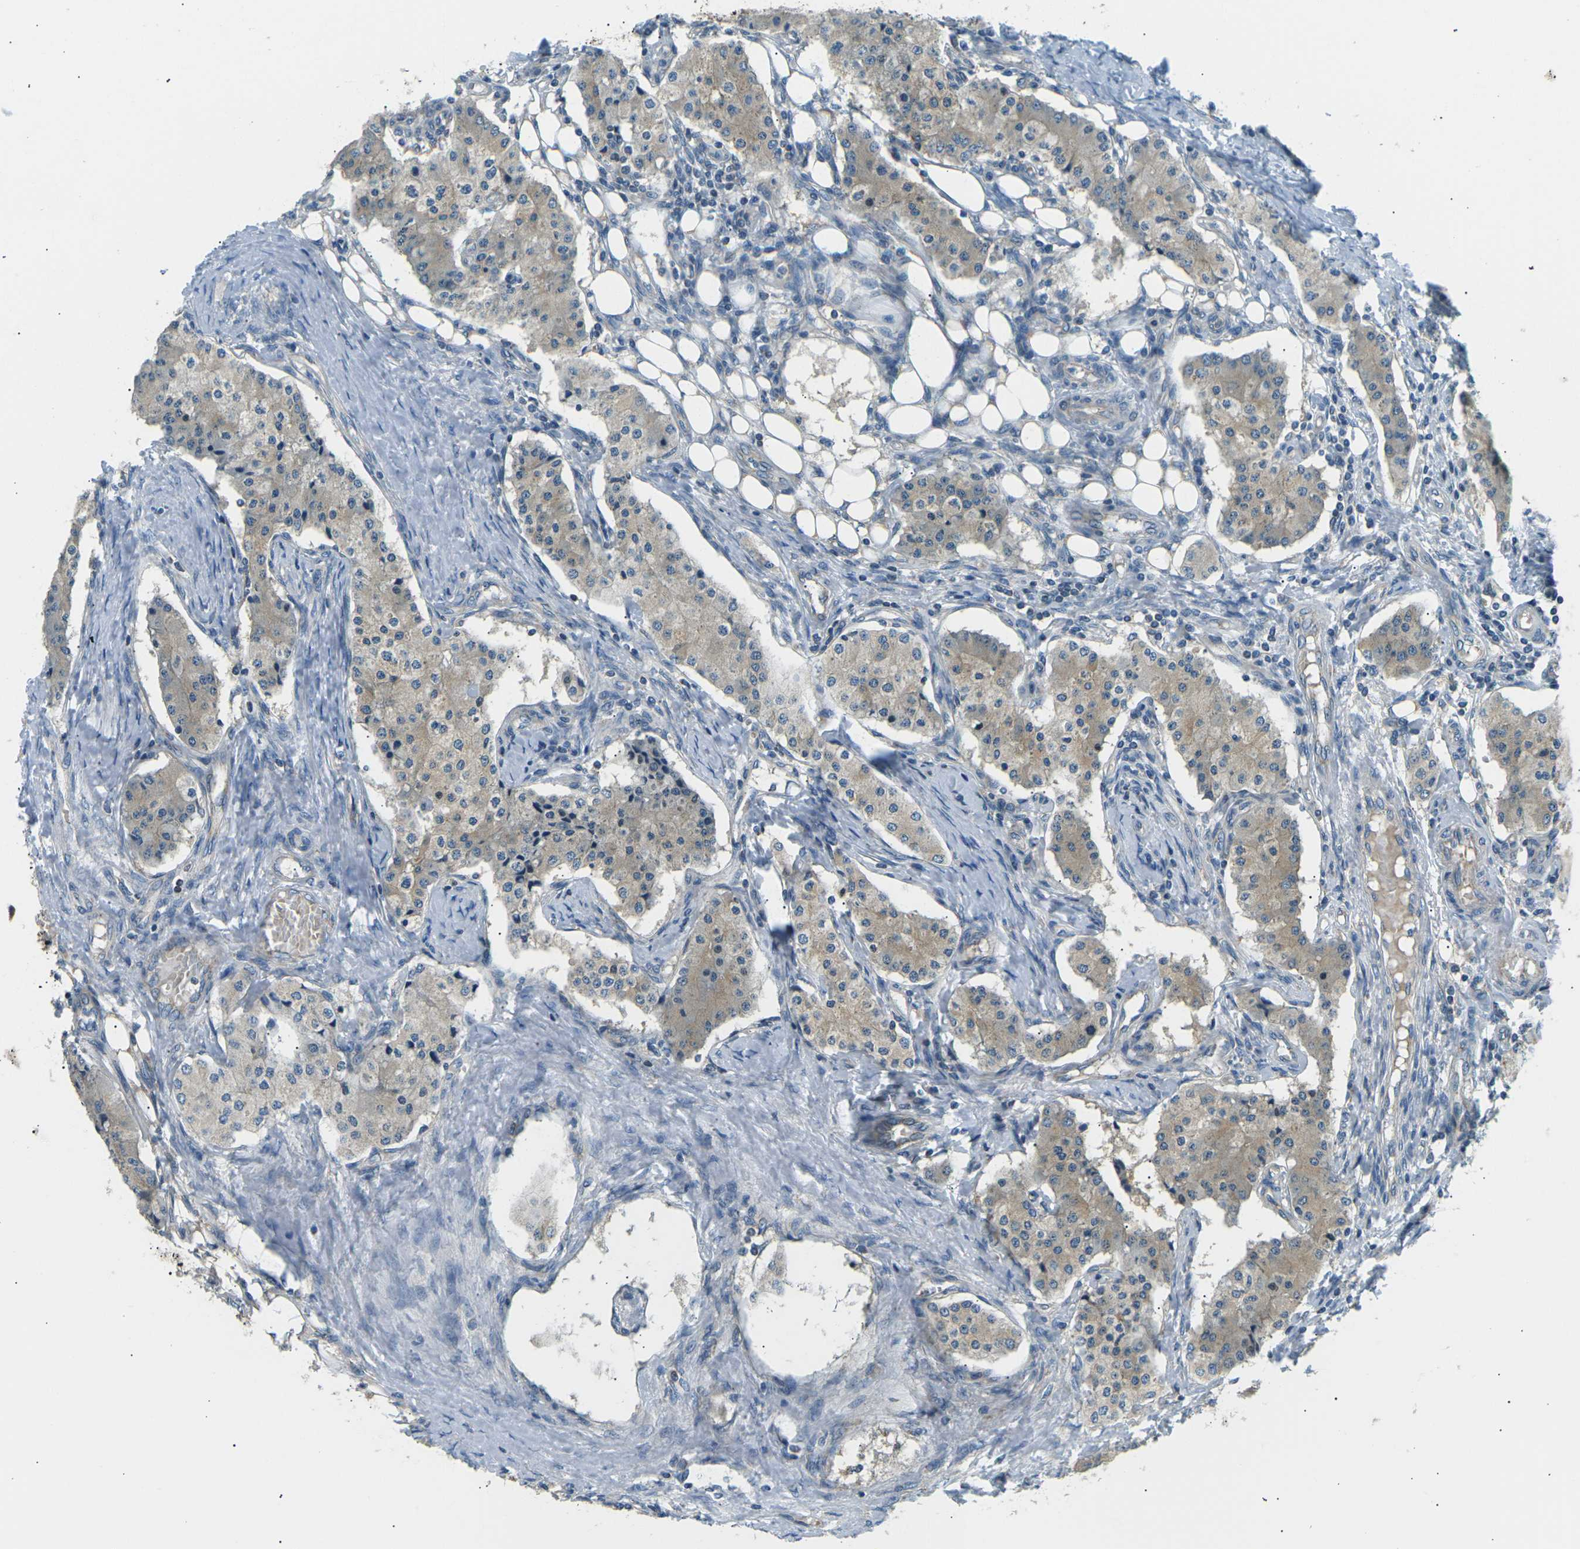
{"staining": {"intensity": "moderate", "quantity": ">75%", "location": "cytoplasmic/membranous"}, "tissue": "carcinoid", "cell_type": "Tumor cells", "image_type": "cancer", "snomed": [{"axis": "morphology", "description": "Carcinoid, malignant, NOS"}, {"axis": "topography", "description": "Colon"}], "caption": "Immunohistochemical staining of malignant carcinoid displays medium levels of moderate cytoplasmic/membranous protein positivity in about >75% of tumor cells.", "gene": "TBC1D8", "patient": {"sex": "female", "age": 52}}